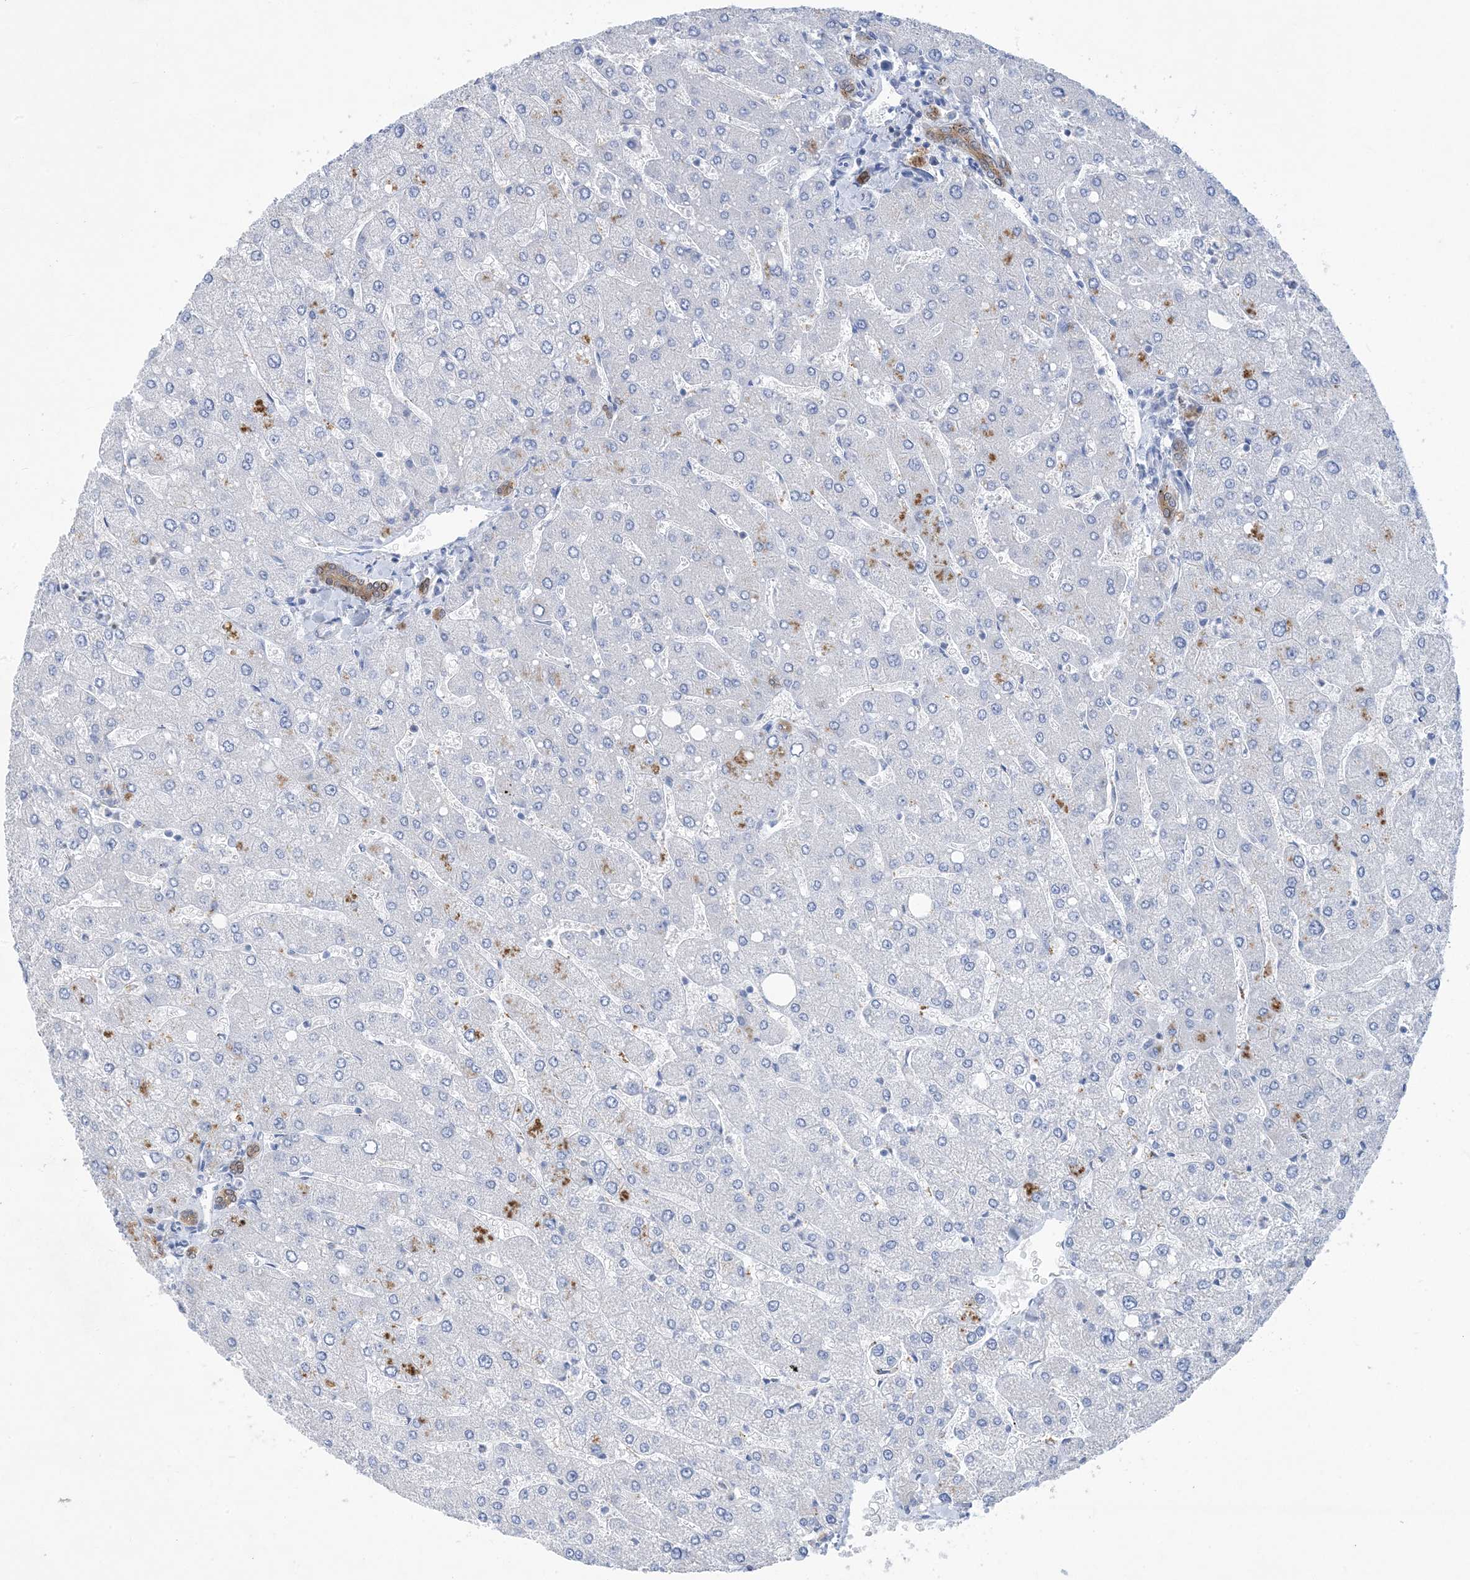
{"staining": {"intensity": "moderate", "quantity": "25%-75%", "location": "cytoplasmic/membranous"}, "tissue": "liver", "cell_type": "Cholangiocytes", "image_type": "normal", "snomed": [{"axis": "morphology", "description": "Normal tissue, NOS"}, {"axis": "topography", "description": "Liver"}], "caption": "Protein staining shows moderate cytoplasmic/membranous expression in about 25%-75% of cholangiocytes in benign liver. Using DAB (brown) and hematoxylin (blue) stains, captured at high magnification using brightfield microscopy.", "gene": "SH3YL1", "patient": {"sex": "male", "age": 55}}